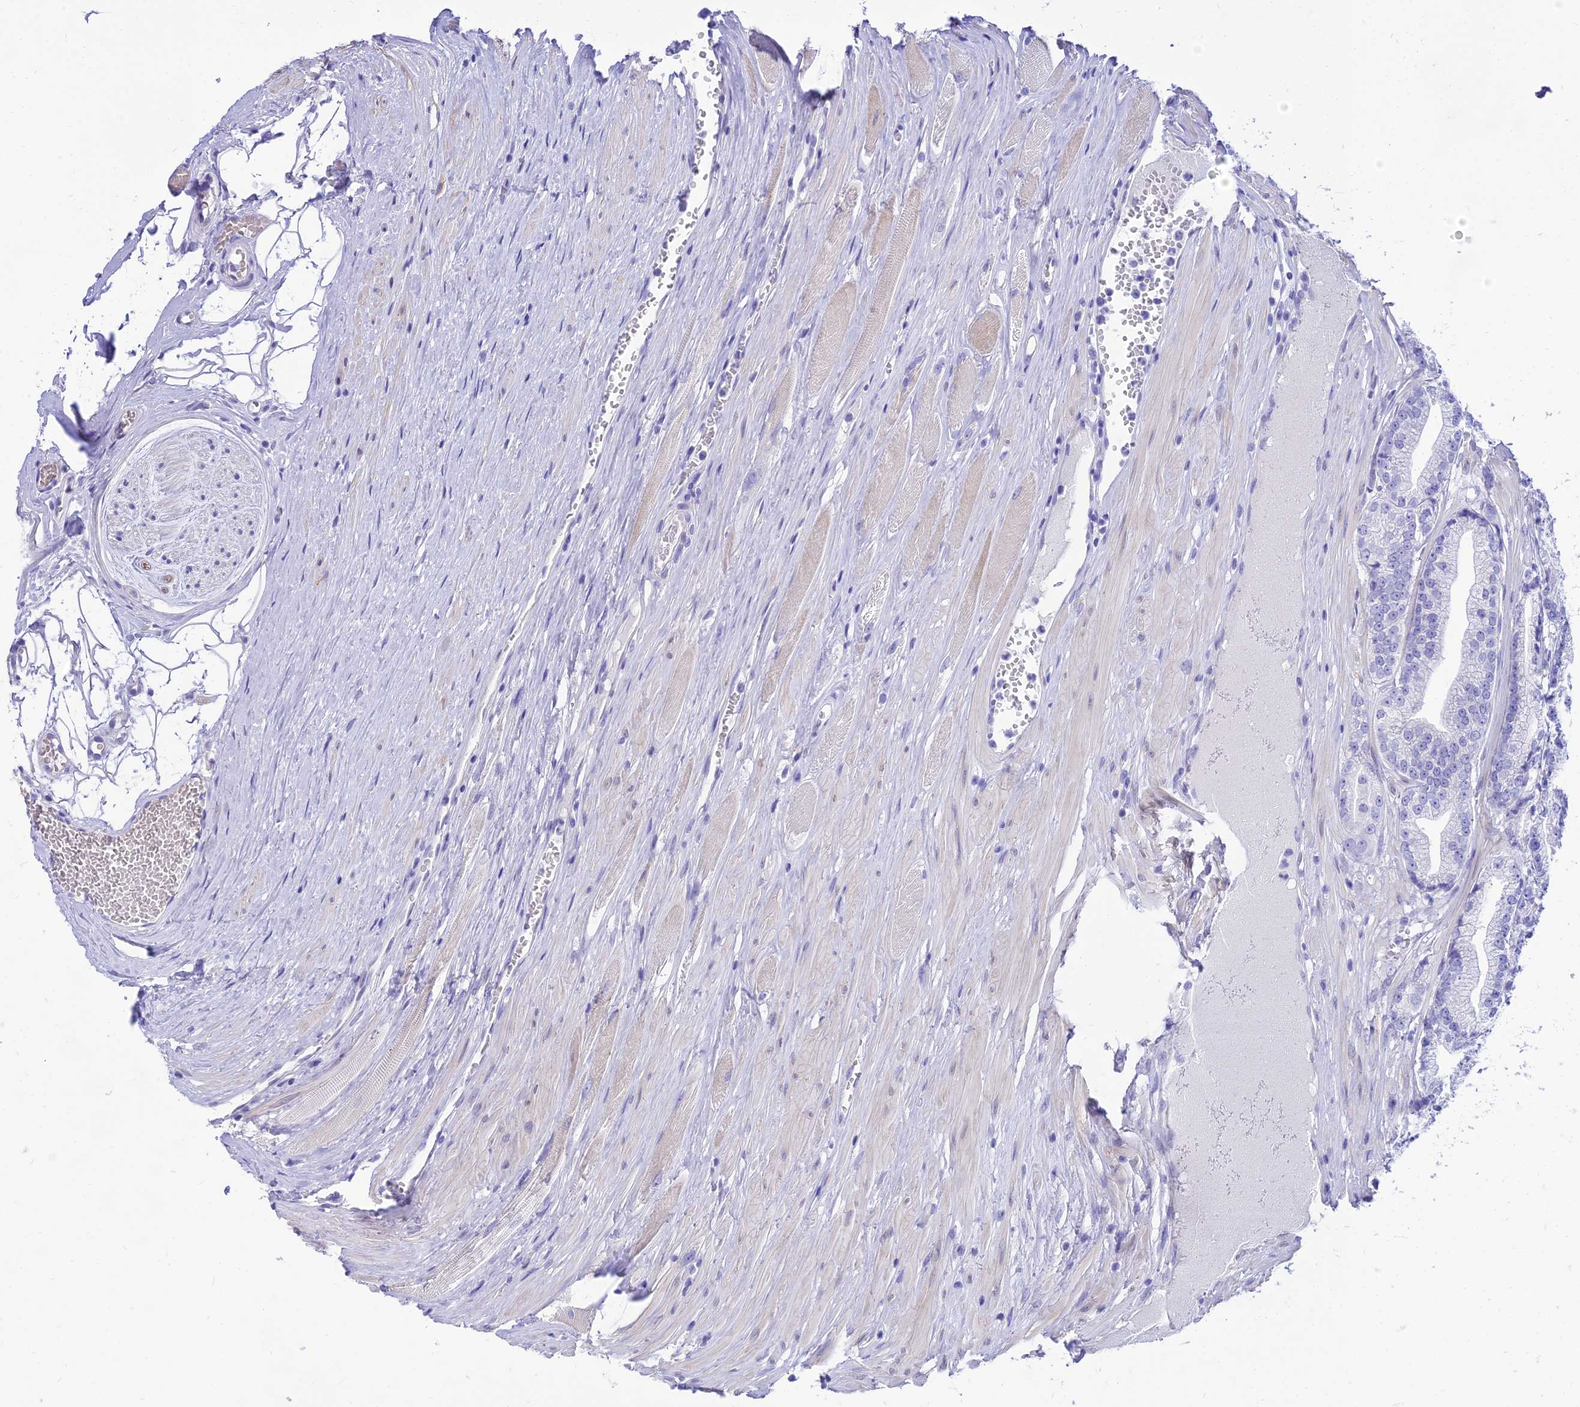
{"staining": {"intensity": "negative", "quantity": "none", "location": "none"}, "tissue": "prostate cancer", "cell_type": "Tumor cells", "image_type": "cancer", "snomed": [{"axis": "morphology", "description": "Adenocarcinoma, High grade"}, {"axis": "topography", "description": "Prostate"}], "caption": "A high-resolution histopathology image shows immunohistochemistry staining of prostate cancer, which exhibits no significant expression in tumor cells.", "gene": "TAC3", "patient": {"sex": "male", "age": 67}}